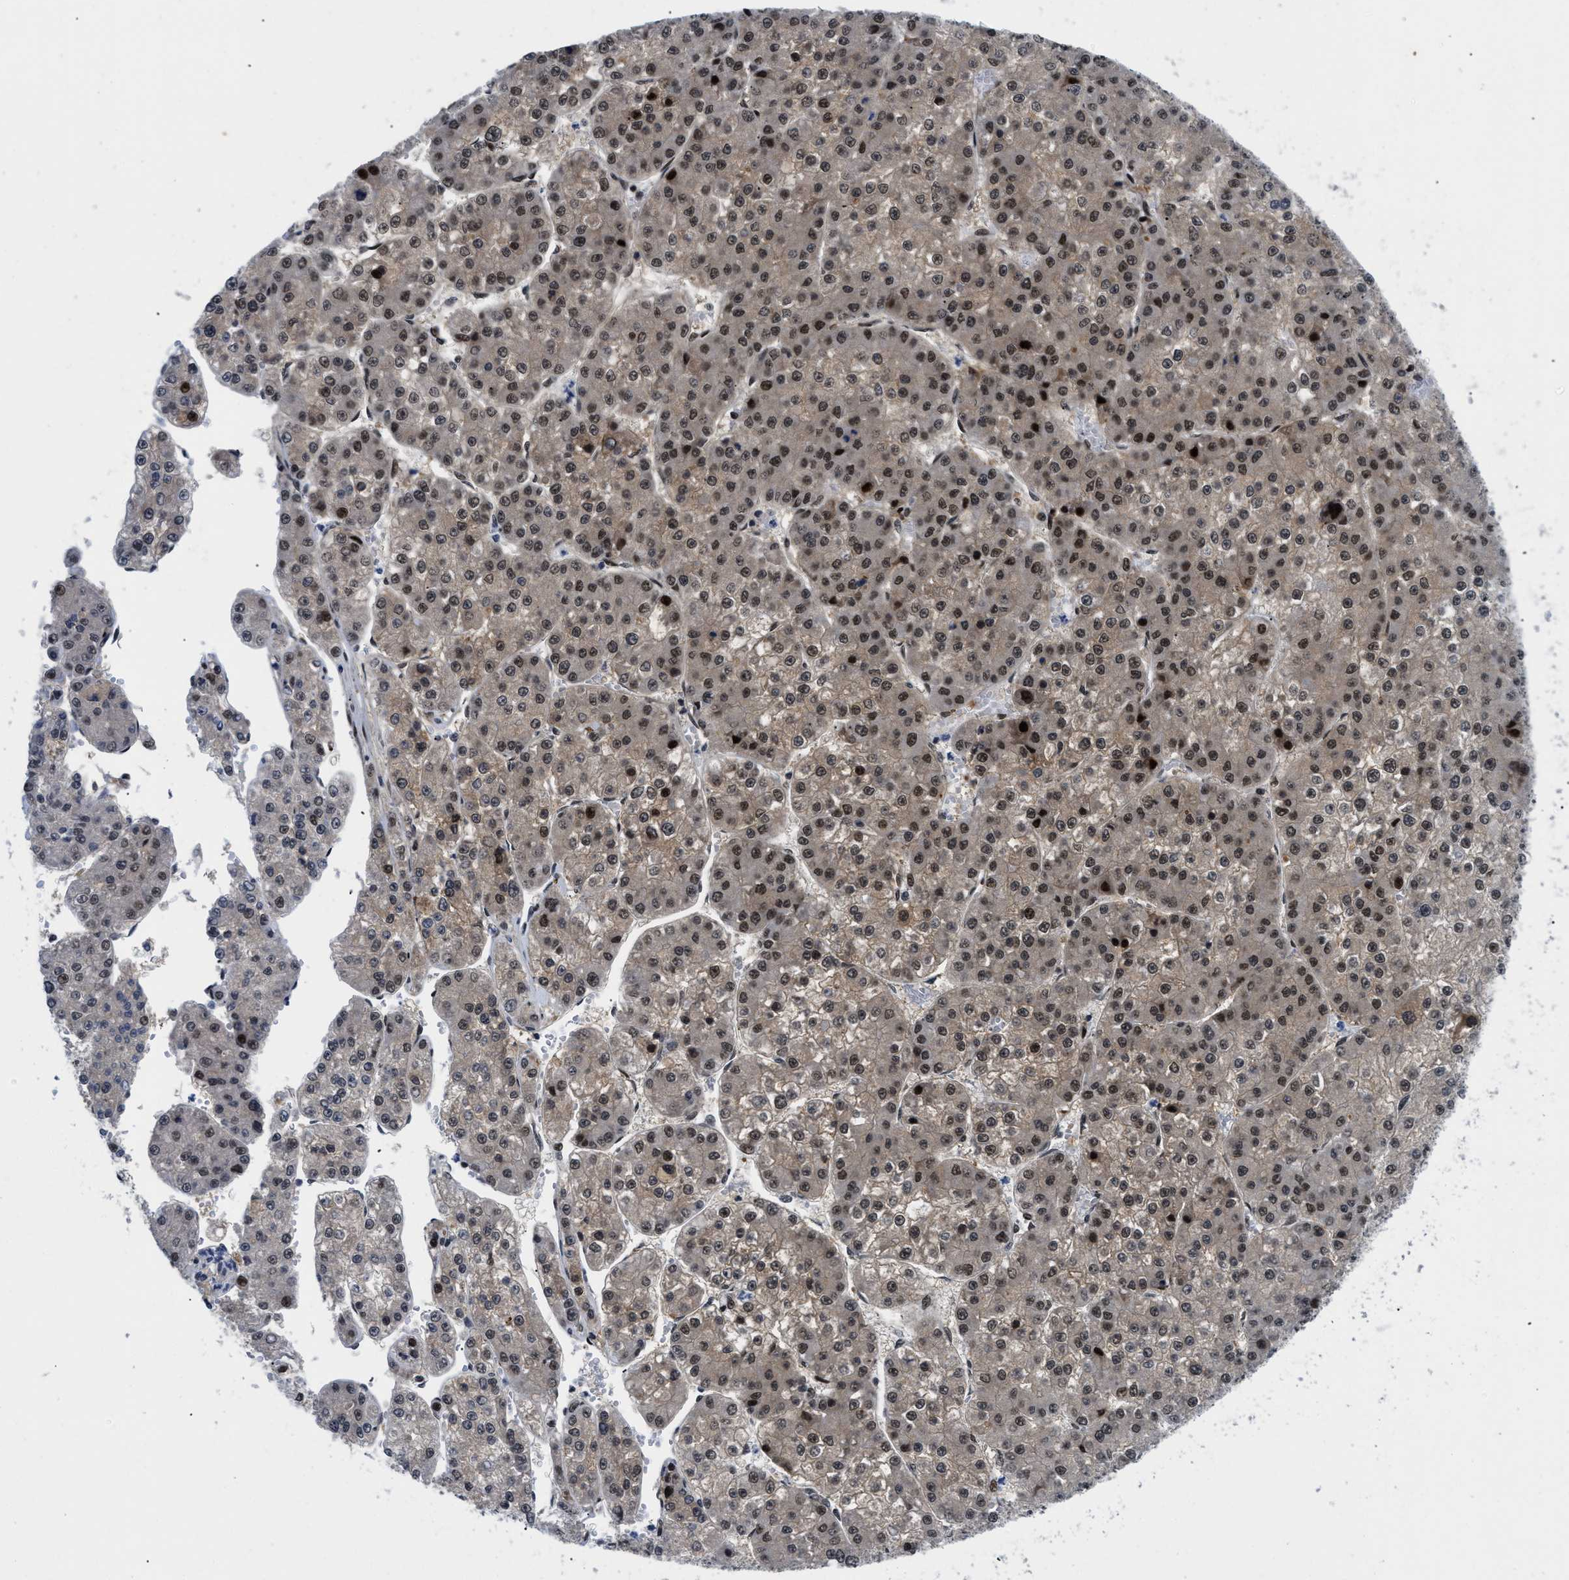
{"staining": {"intensity": "moderate", "quantity": ">75%", "location": "cytoplasmic/membranous,nuclear"}, "tissue": "liver cancer", "cell_type": "Tumor cells", "image_type": "cancer", "snomed": [{"axis": "morphology", "description": "Carcinoma, Hepatocellular, NOS"}, {"axis": "topography", "description": "Liver"}], "caption": "Liver hepatocellular carcinoma tissue exhibits moderate cytoplasmic/membranous and nuclear positivity in about >75% of tumor cells, visualized by immunohistochemistry.", "gene": "SLC29A2", "patient": {"sex": "female", "age": 73}}